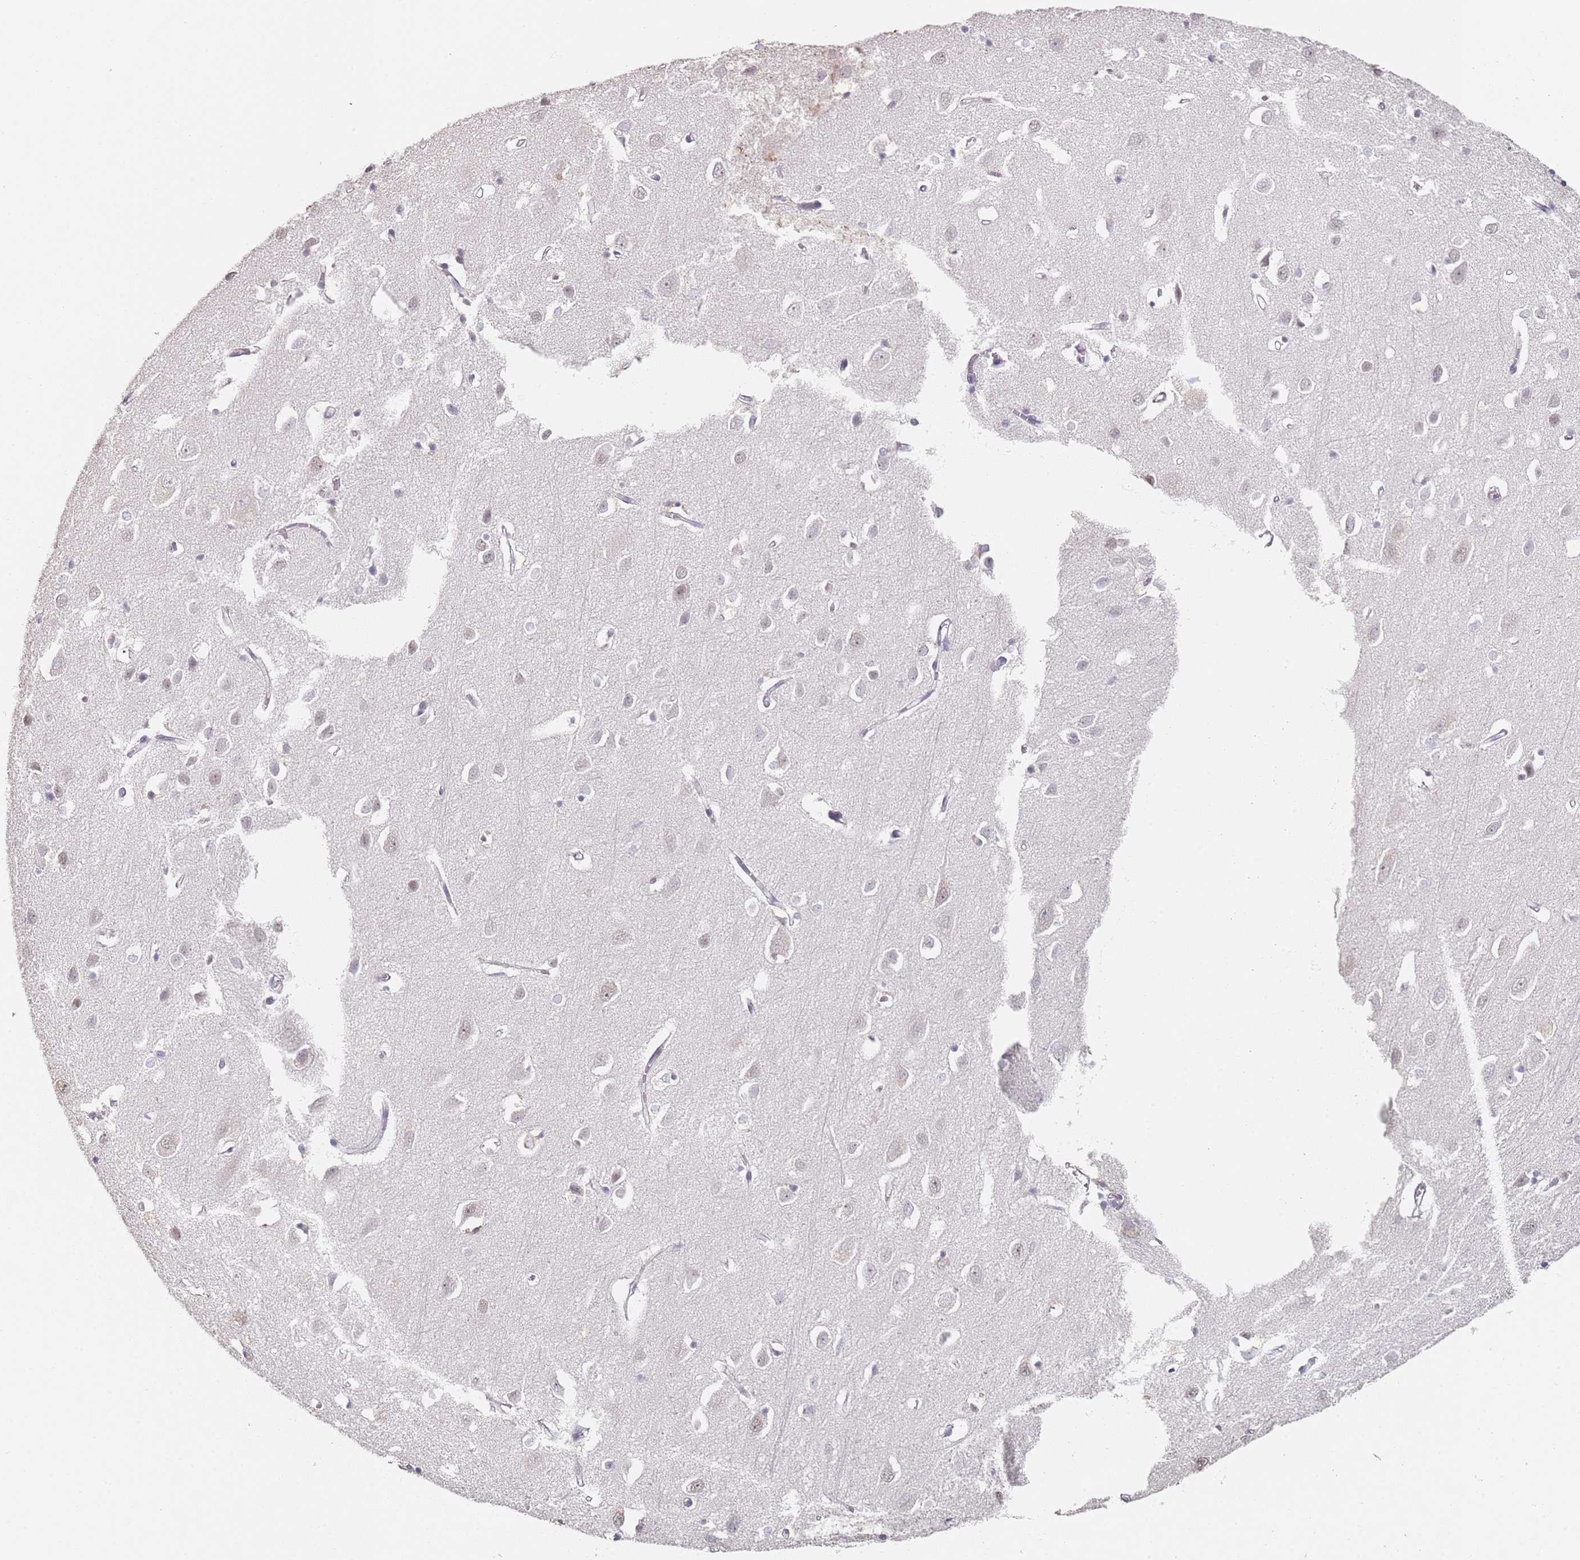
{"staining": {"intensity": "negative", "quantity": "none", "location": "none"}, "tissue": "cerebral cortex", "cell_type": "Endothelial cells", "image_type": "normal", "snomed": [{"axis": "morphology", "description": "Normal tissue, NOS"}, {"axis": "topography", "description": "Cerebral cortex"}], "caption": "This is a histopathology image of immunohistochemistry (IHC) staining of benign cerebral cortex, which shows no positivity in endothelial cells. (Brightfield microscopy of DAB (3,3'-diaminobenzidine) immunohistochemistry (IHC) at high magnification).", "gene": "DNAH11", "patient": {"sex": "female", "age": 64}}